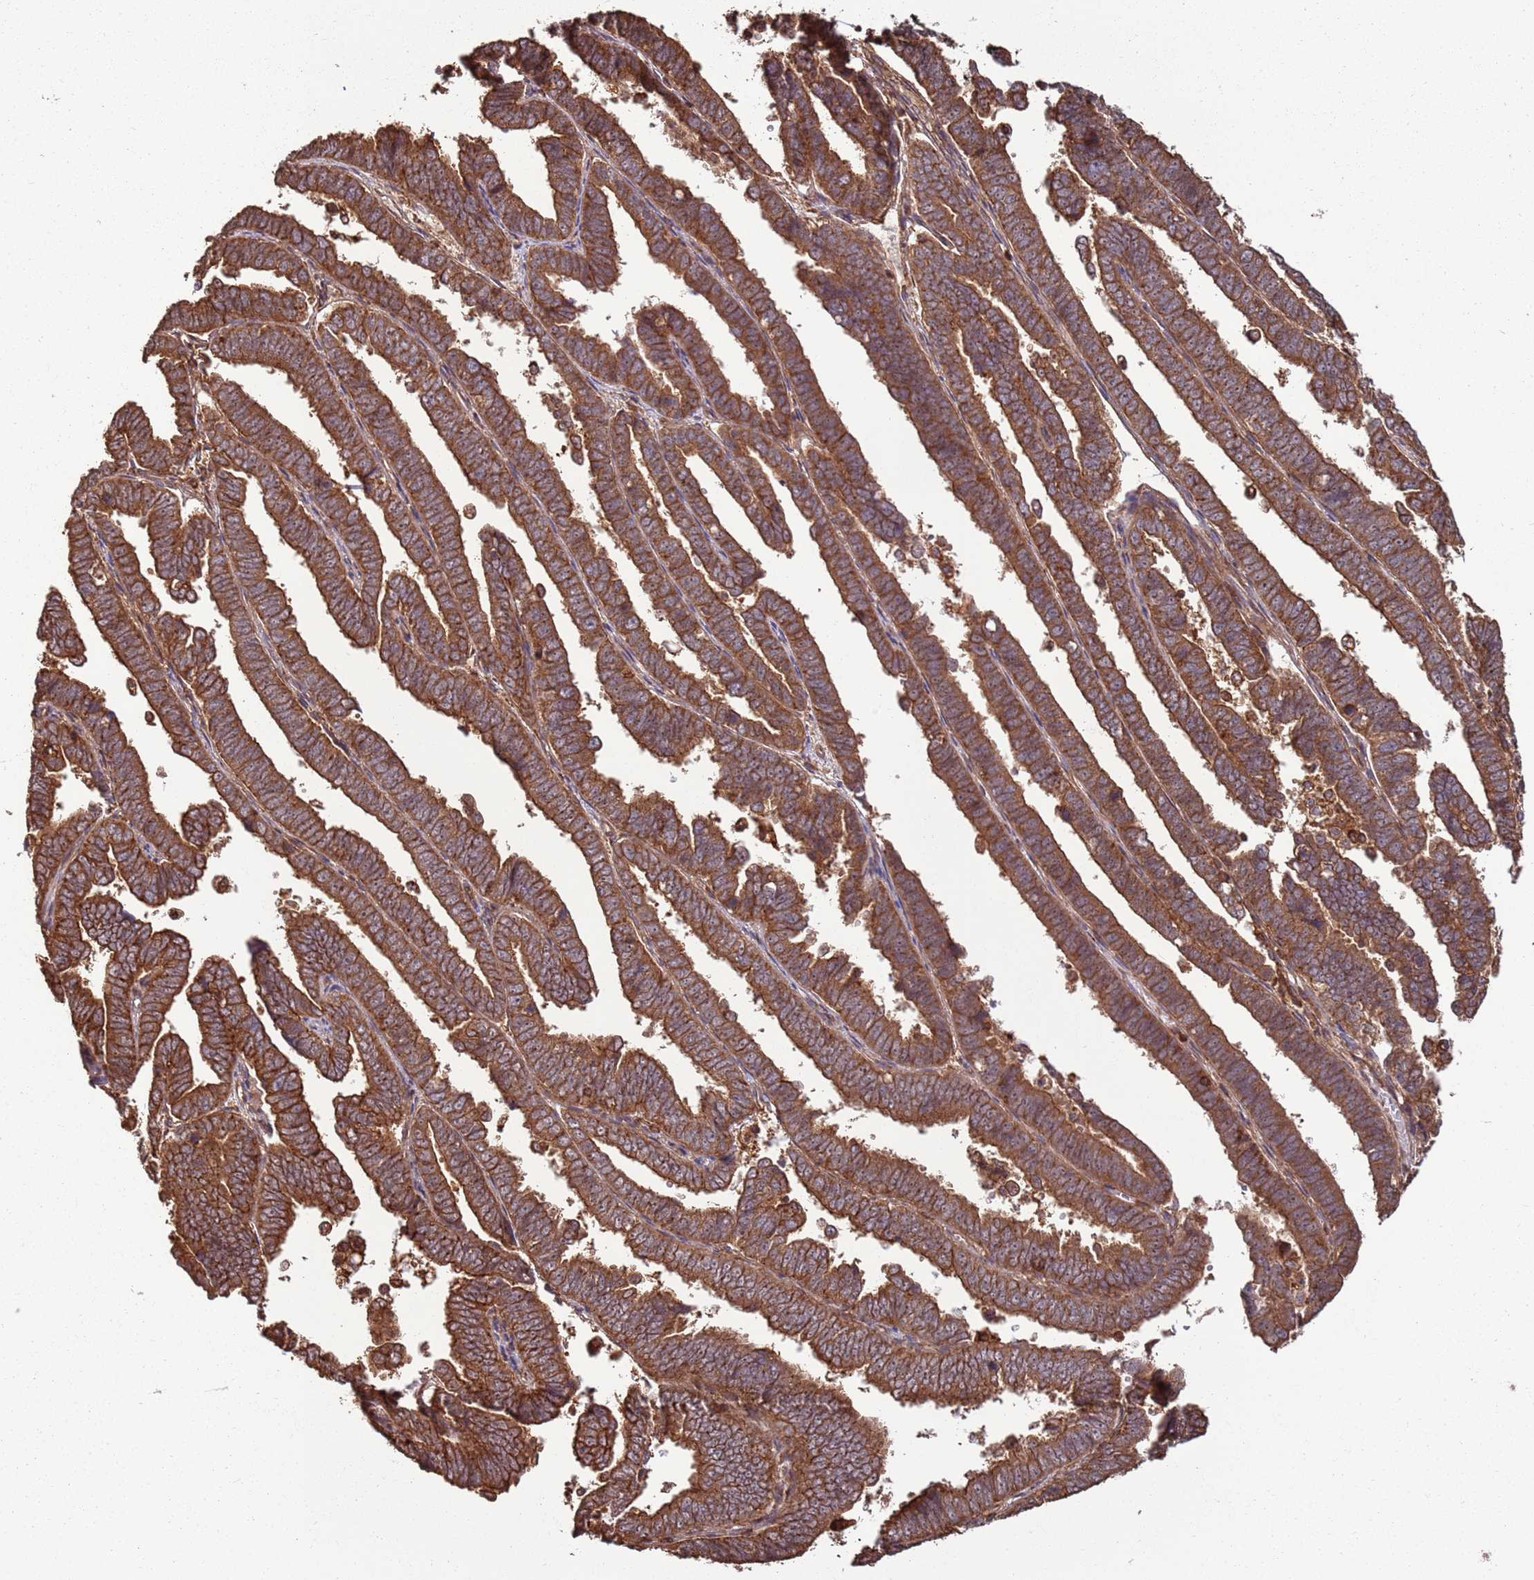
{"staining": {"intensity": "strong", "quantity": ">75%", "location": "cytoplasmic/membranous"}, "tissue": "endometrial cancer", "cell_type": "Tumor cells", "image_type": "cancer", "snomed": [{"axis": "morphology", "description": "Adenocarcinoma, NOS"}, {"axis": "topography", "description": "Endometrium"}], "caption": "Protein expression analysis of endometrial cancer demonstrates strong cytoplasmic/membranous expression in about >75% of tumor cells.", "gene": "ACVR2A", "patient": {"sex": "female", "age": 75}}